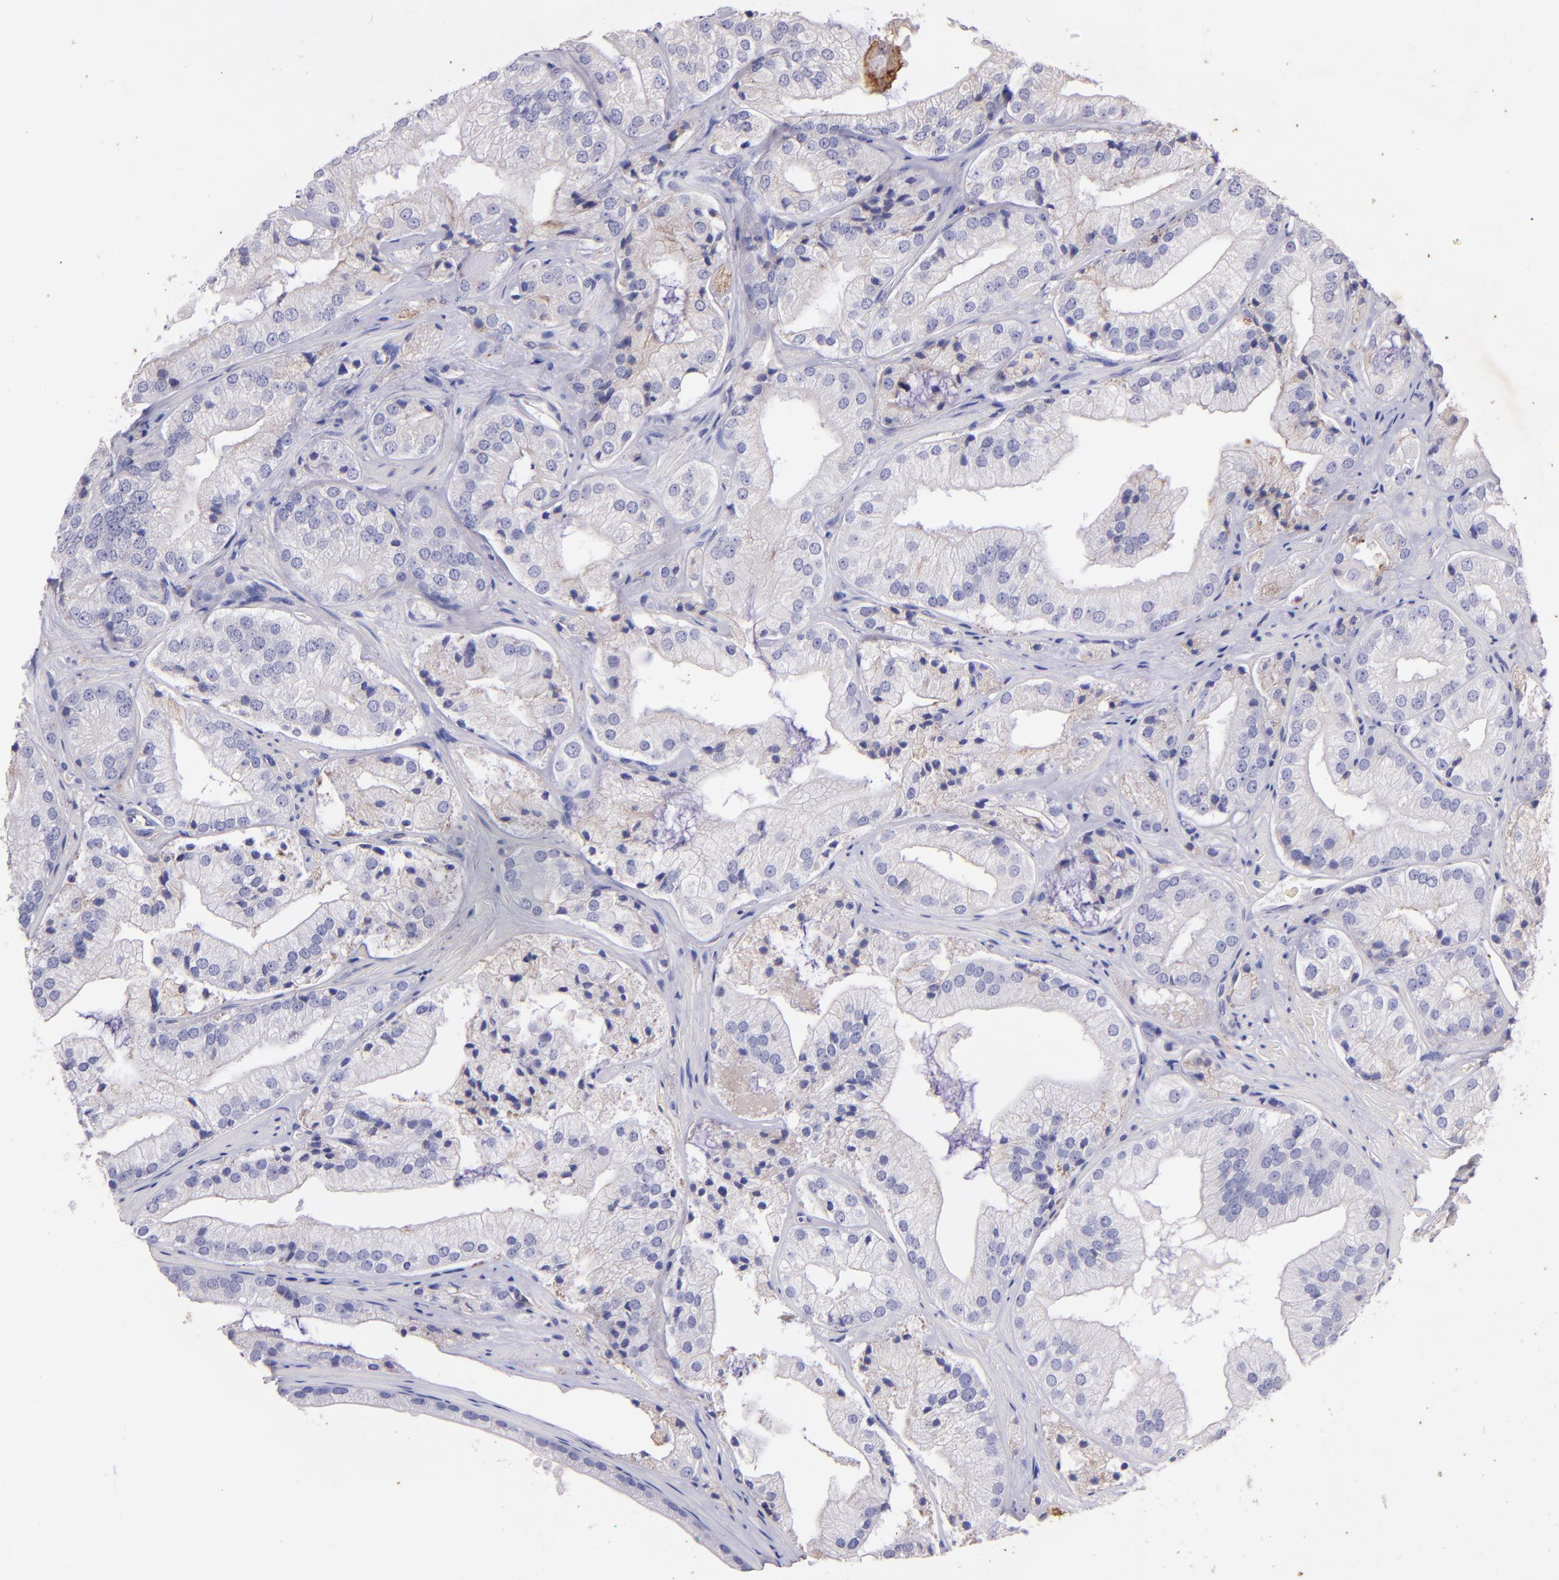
{"staining": {"intensity": "moderate", "quantity": "25%-75%", "location": "cytoplasmic/membranous"}, "tissue": "prostate cancer", "cell_type": "Tumor cells", "image_type": "cancer", "snomed": [{"axis": "morphology", "description": "Adenocarcinoma, Low grade"}, {"axis": "topography", "description": "Prostate"}], "caption": "Immunohistochemistry (IHC) of adenocarcinoma (low-grade) (prostate) exhibits medium levels of moderate cytoplasmic/membranous expression in about 25%-75% of tumor cells.", "gene": "RET", "patient": {"sex": "male", "age": 60}}